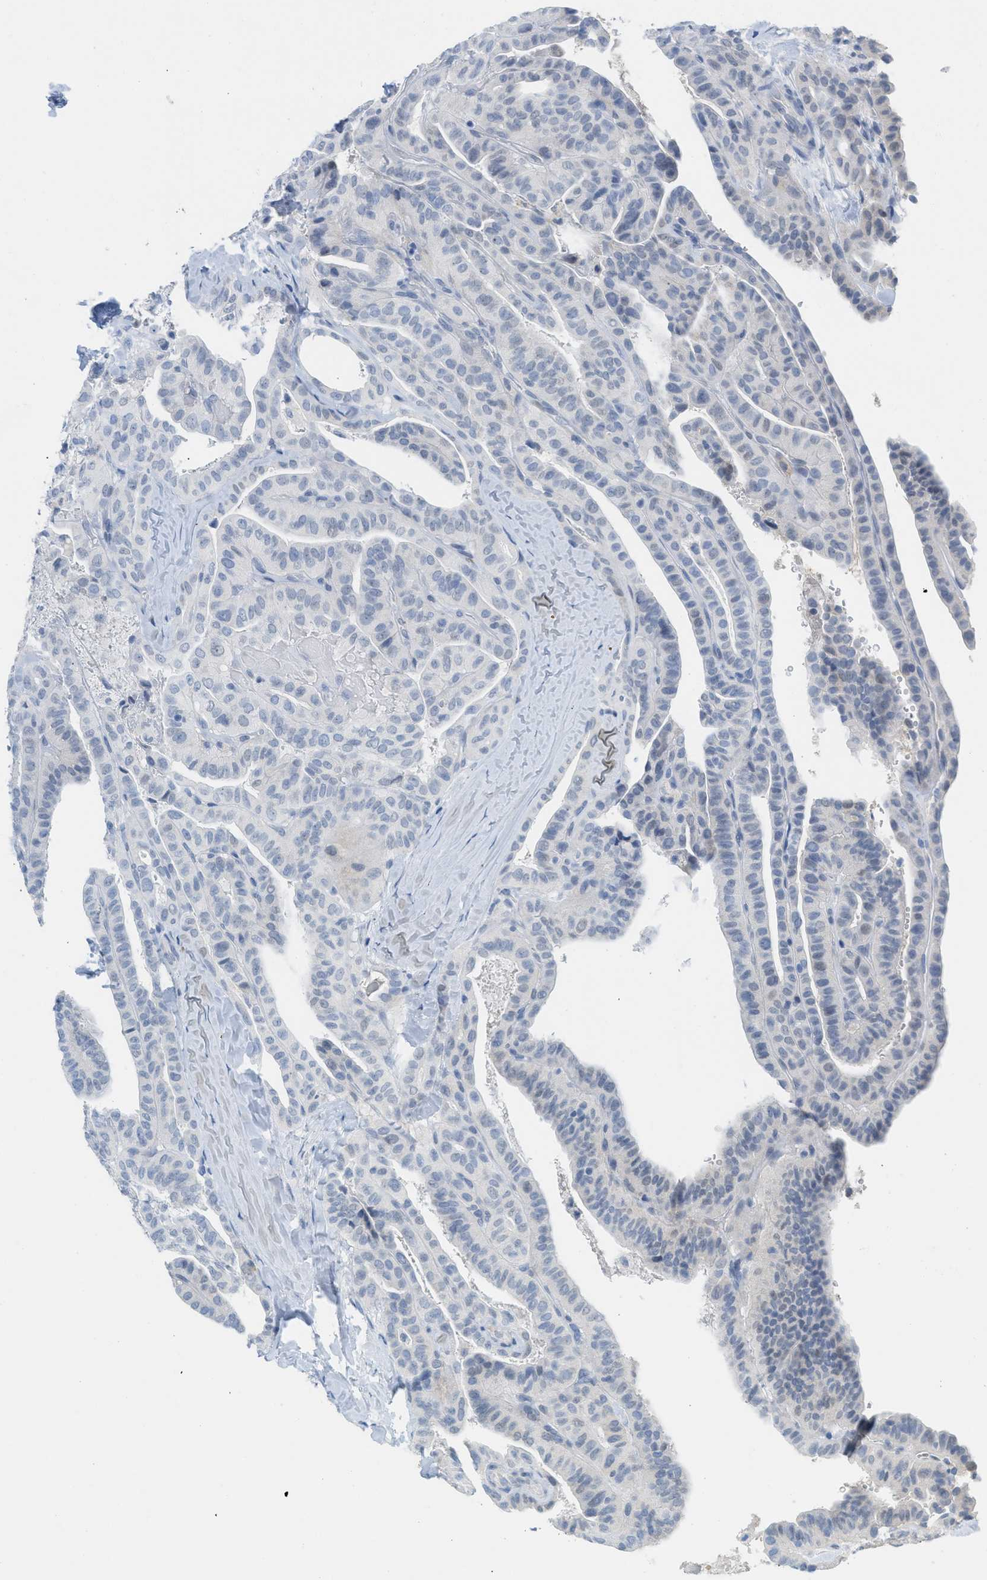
{"staining": {"intensity": "negative", "quantity": "none", "location": "none"}, "tissue": "thyroid cancer", "cell_type": "Tumor cells", "image_type": "cancer", "snomed": [{"axis": "morphology", "description": "Papillary adenocarcinoma, NOS"}, {"axis": "topography", "description": "Thyroid gland"}], "caption": "This is an immunohistochemistry histopathology image of human thyroid cancer. There is no positivity in tumor cells.", "gene": "HSF2", "patient": {"sex": "male", "age": 77}}